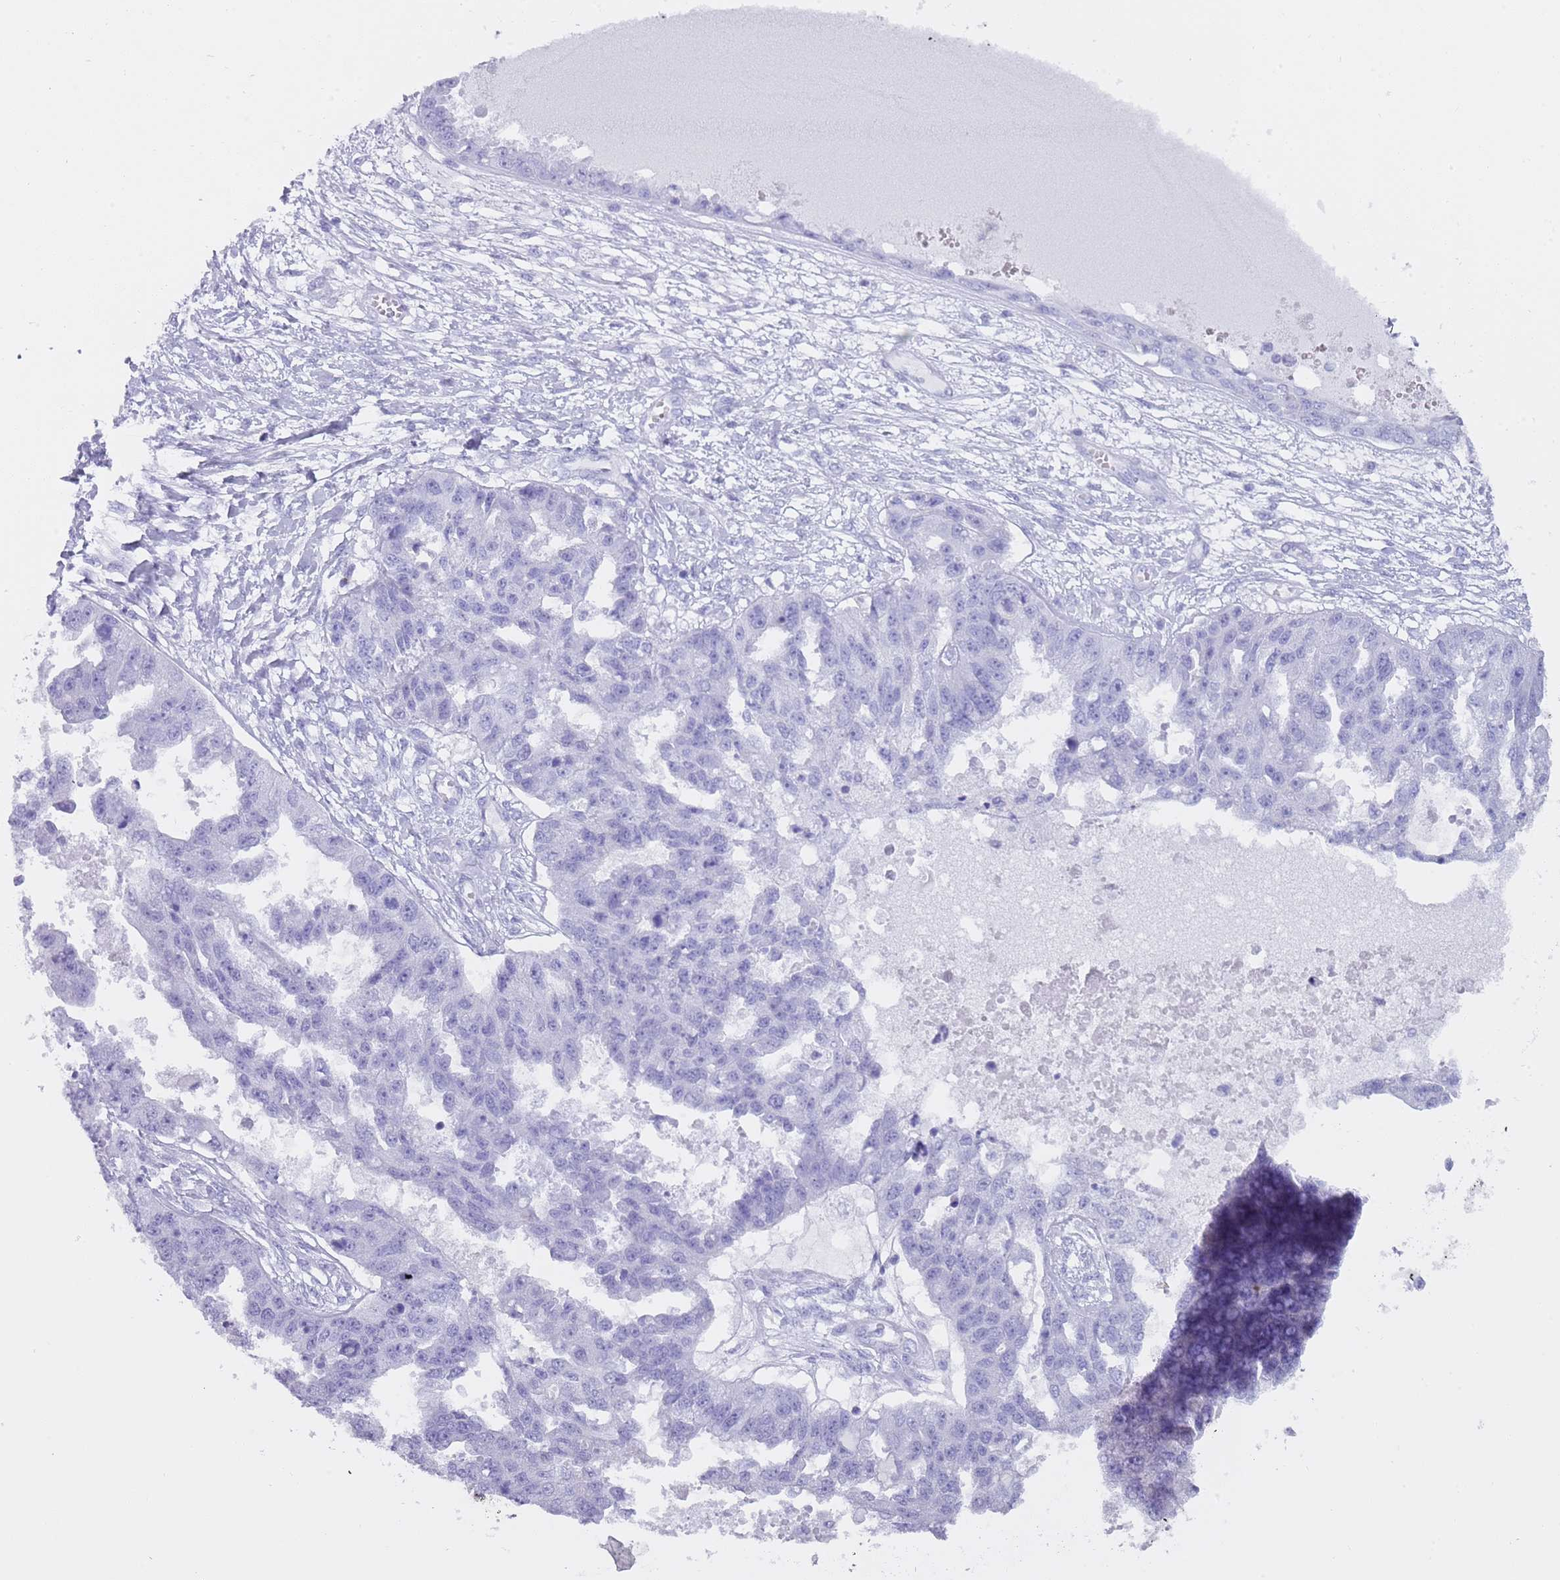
{"staining": {"intensity": "negative", "quantity": "none", "location": "none"}, "tissue": "ovarian cancer", "cell_type": "Tumor cells", "image_type": "cancer", "snomed": [{"axis": "morphology", "description": "Cystadenocarcinoma, serous, NOS"}, {"axis": "topography", "description": "Ovary"}], "caption": "Immunohistochemical staining of ovarian cancer (serous cystadenocarcinoma) reveals no significant staining in tumor cells.", "gene": "NBPF20", "patient": {"sex": "female", "age": 58}}